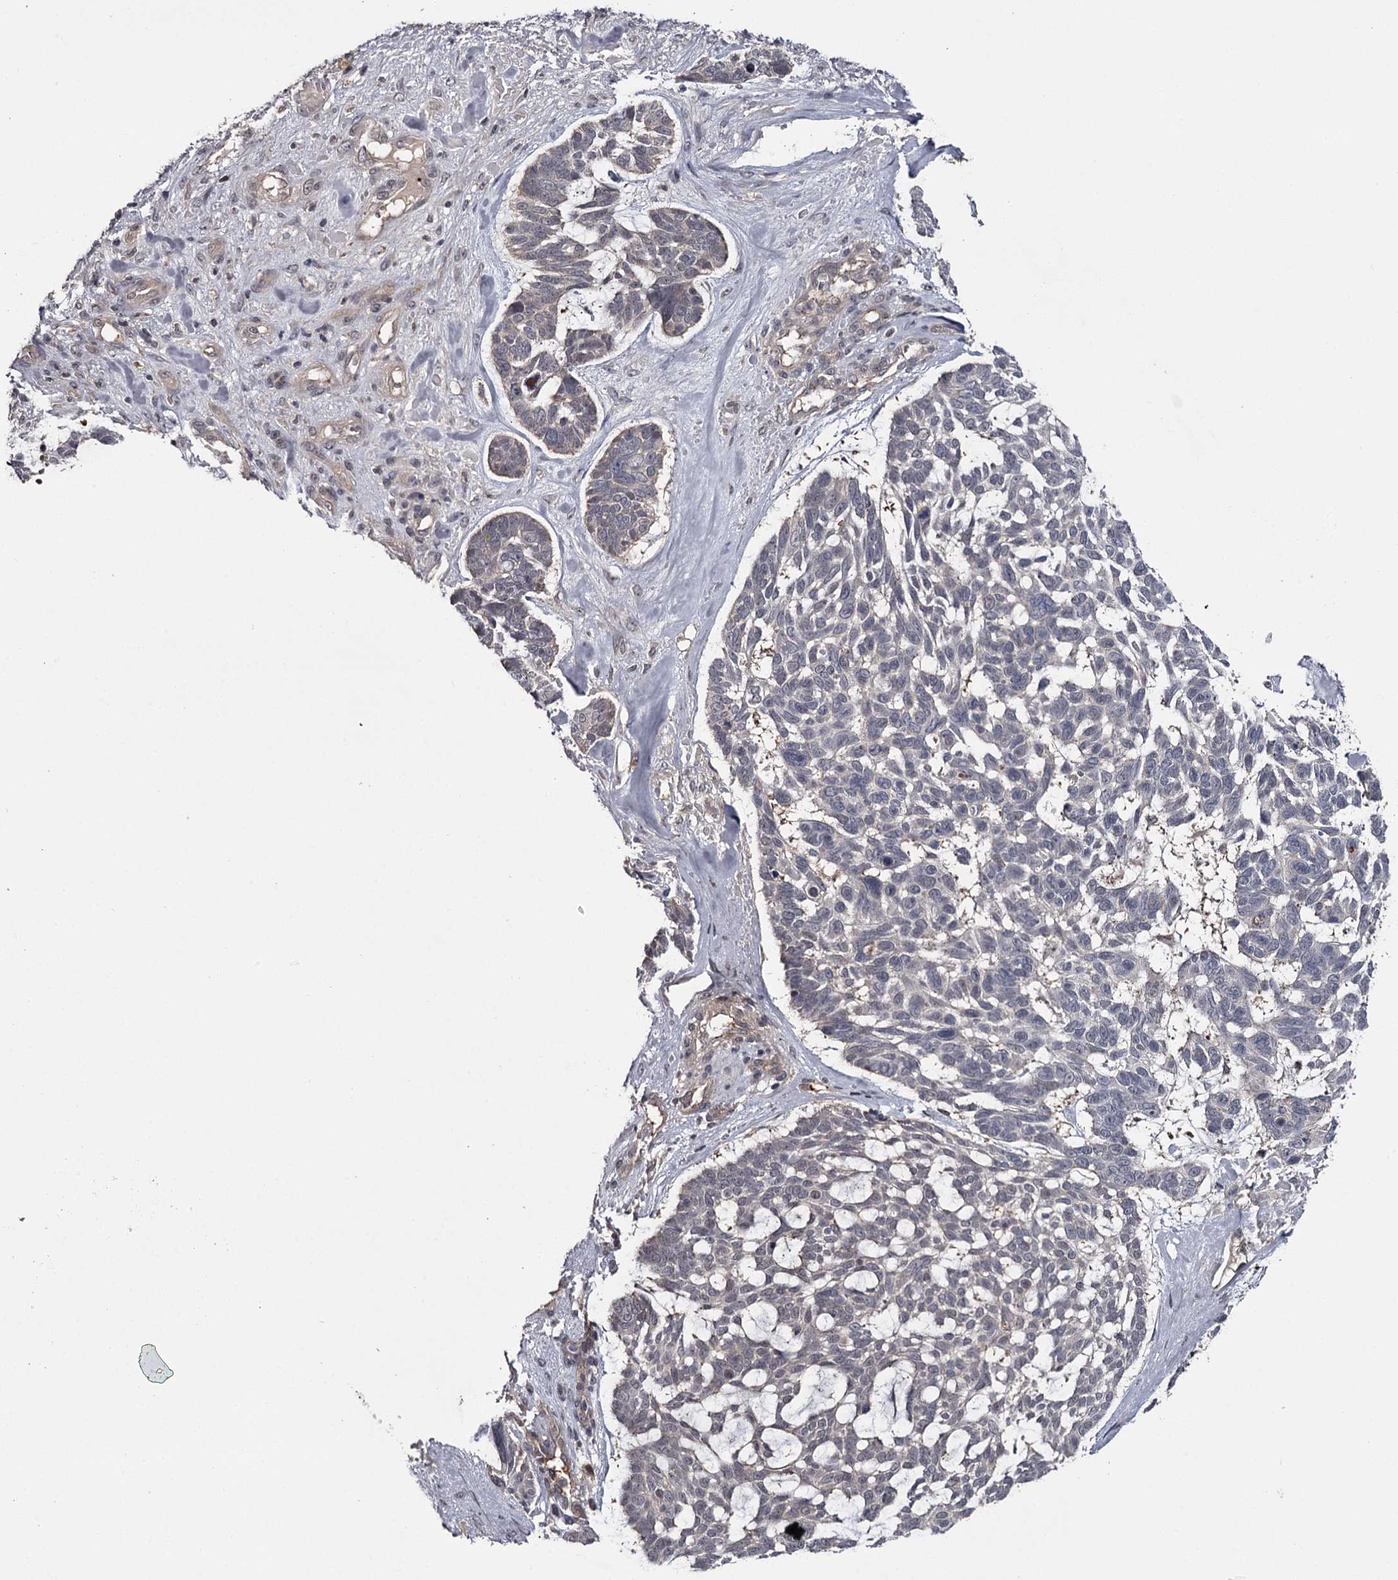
{"staining": {"intensity": "negative", "quantity": "none", "location": "none"}, "tissue": "skin cancer", "cell_type": "Tumor cells", "image_type": "cancer", "snomed": [{"axis": "morphology", "description": "Basal cell carcinoma"}, {"axis": "topography", "description": "Skin"}], "caption": "Image shows no protein positivity in tumor cells of skin cancer (basal cell carcinoma) tissue.", "gene": "GTSF1", "patient": {"sex": "male", "age": 88}}